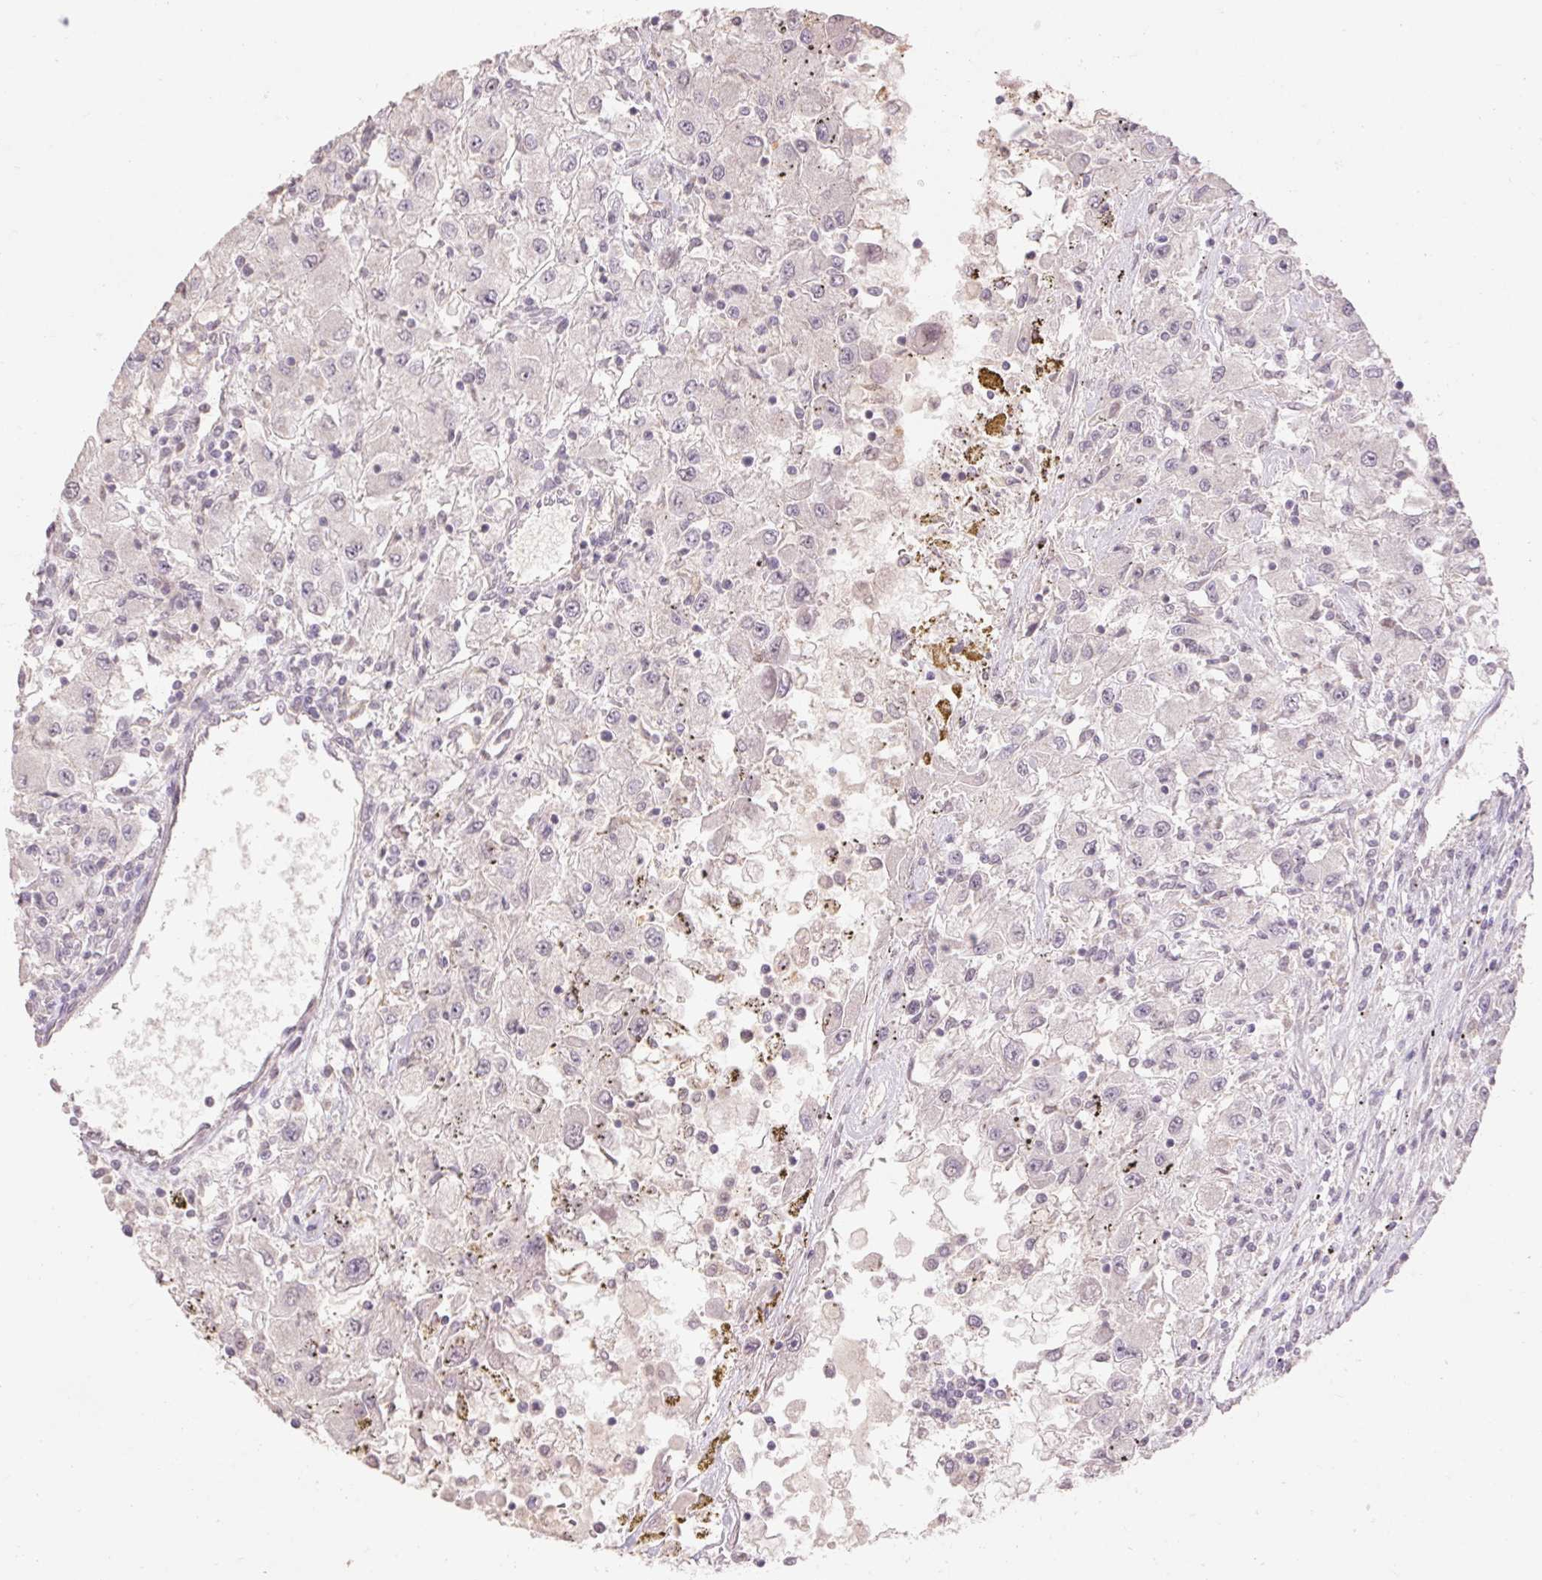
{"staining": {"intensity": "negative", "quantity": "none", "location": "none"}, "tissue": "renal cancer", "cell_type": "Tumor cells", "image_type": "cancer", "snomed": [{"axis": "morphology", "description": "Adenocarcinoma, NOS"}, {"axis": "topography", "description": "Kidney"}], "caption": "IHC of renal adenocarcinoma displays no expression in tumor cells. (Immunohistochemistry (ihc), brightfield microscopy, high magnification).", "gene": "SKP2", "patient": {"sex": "female", "age": 67}}